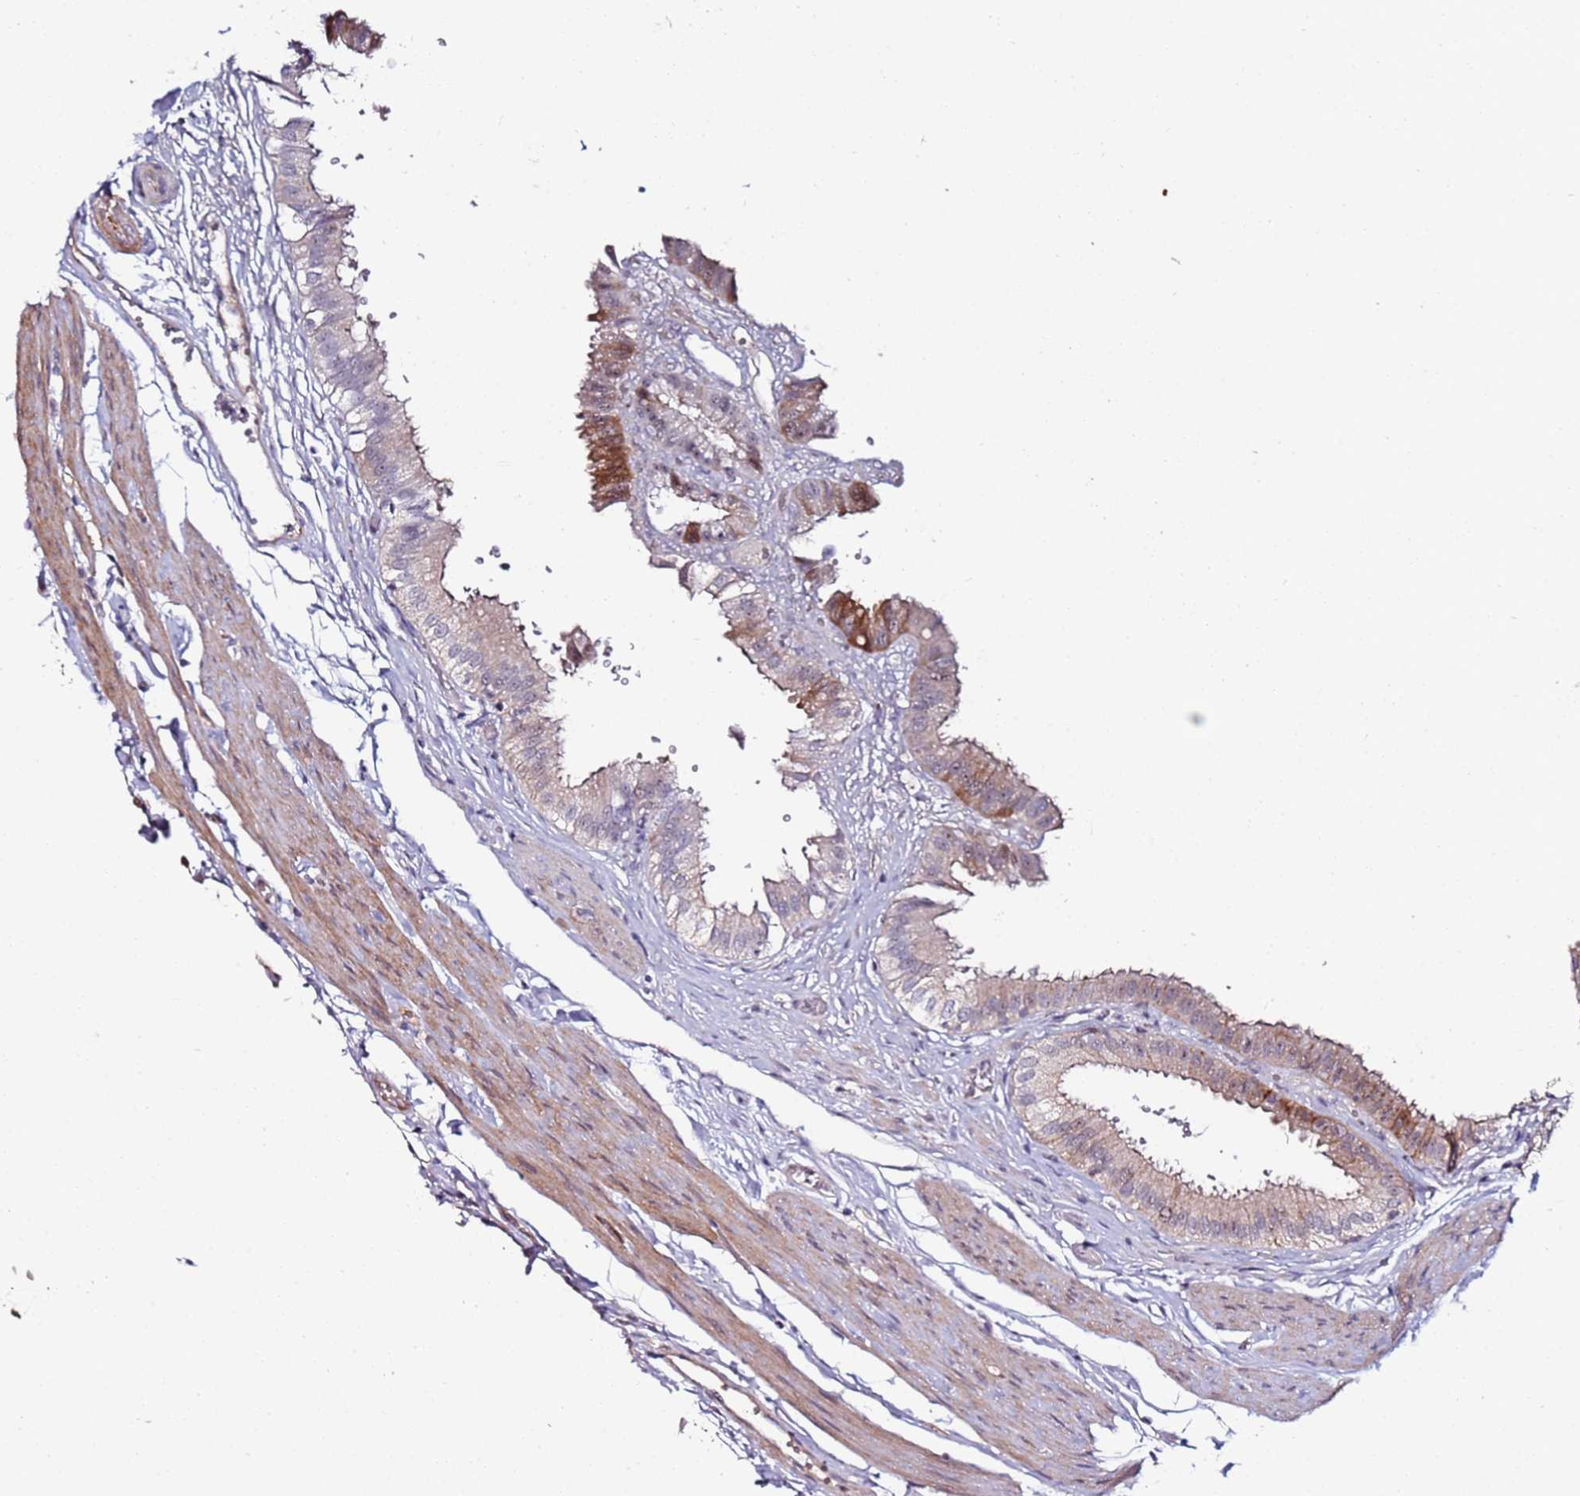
{"staining": {"intensity": "moderate", "quantity": "<25%", "location": "cytoplasmic/membranous"}, "tissue": "gallbladder", "cell_type": "Glandular cells", "image_type": "normal", "snomed": [{"axis": "morphology", "description": "Normal tissue, NOS"}, {"axis": "topography", "description": "Gallbladder"}], "caption": "This is a histology image of immunohistochemistry (IHC) staining of normal gallbladder, which shows moderate positivity in the cytoplasmic/membranous of glandular cells.", "gene": "DUSP28", "patient": {"sex": "female", "age": 61}}